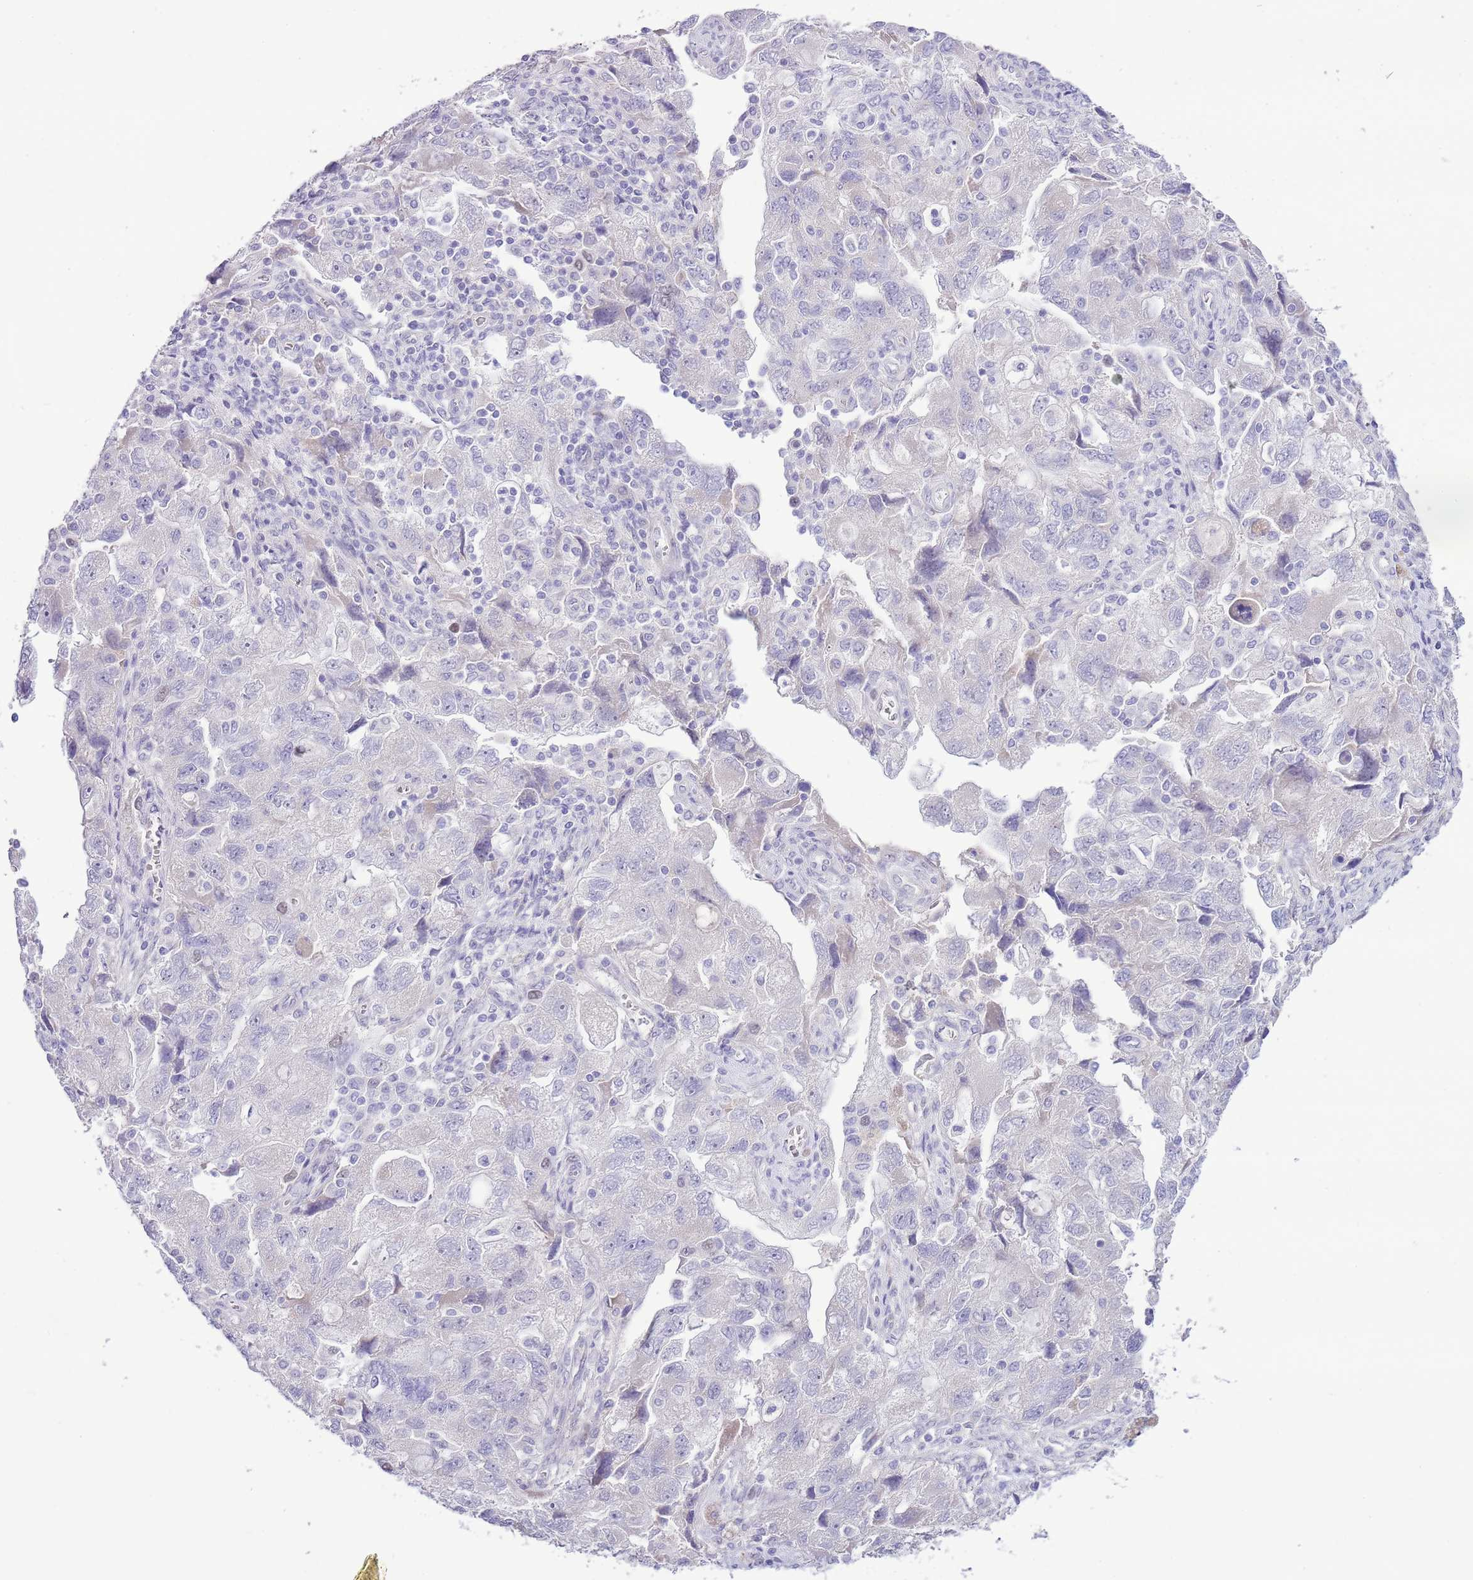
{"staining": {"intensity": "negative", "quantity": "none", "location": "none"}, "tissue": "ovarian cancer", "cell_type": "Tumor cells", "image_type": "cancer", "snomed": [{"axis": "morphology", "description": "Carcinoma, NOS"}, {"axis": "morphology", "description": "Cystadenocarcinoma, serous, NOS"}, {"axis": "topography", "description": "Ovary"}], "caption": "IHC of ovarian carcinoma shows no positivity in tumor cells.", "gene": "FBRSL1", "patient": {"sex": "female", "age": 69}}